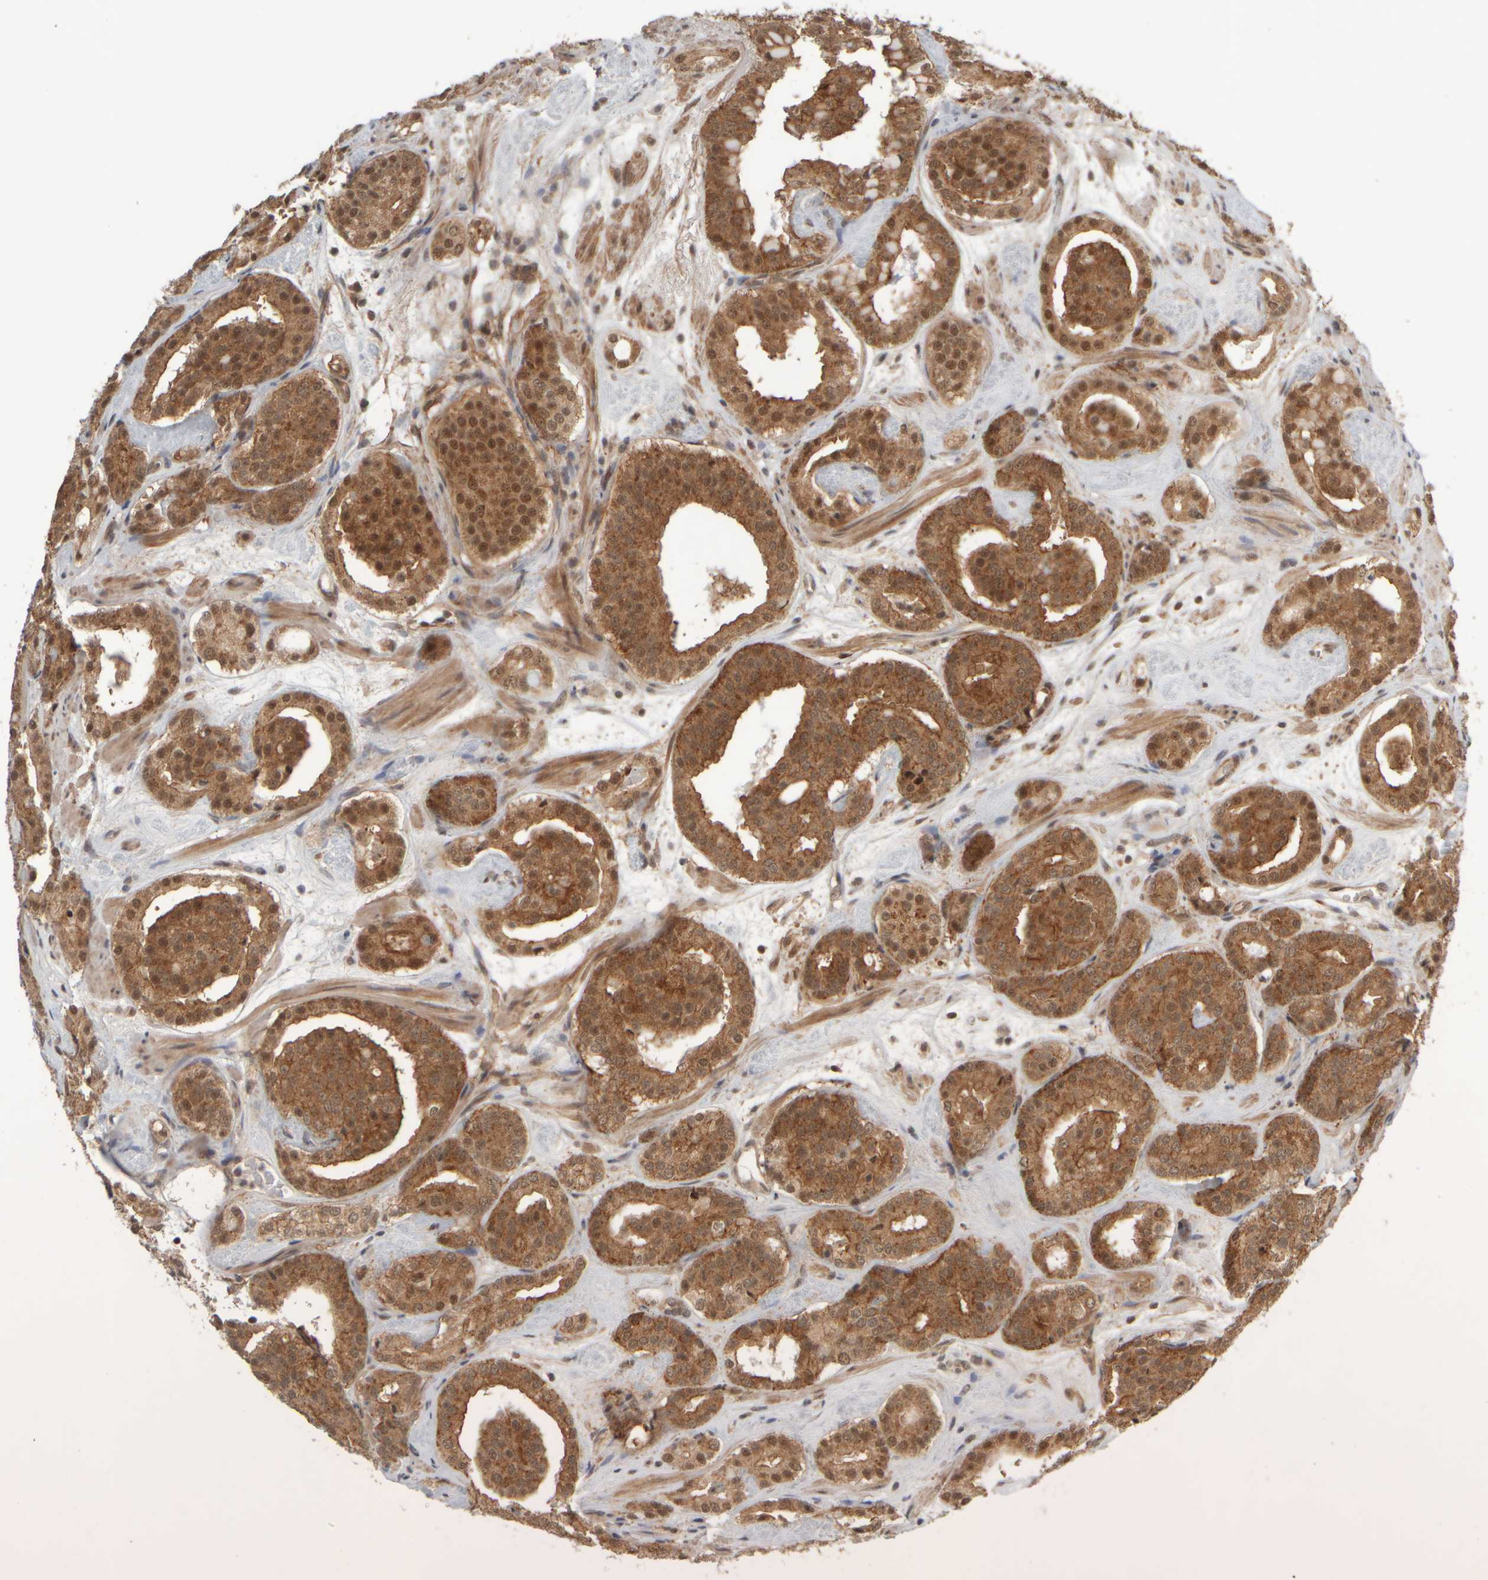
{"staining": {"intensity": "moderate", "quantity": ">75%", "location": "cytoplasmic/membranous,nuclear"}, "tissue": "prostate cancer", "cell_type": "Tumor cells", "image_type": "cancer", "snomed": [{"axis": "morphology", "description": "Adenocarcinoma, Low grade"}, {"axis": "topography", "description": "Prostate"}], "caption": "Low-grade adenocarcinoma (prostate) was stained to show a protein in brown. There is medium levels of moderate cytoplasmic/membranous and nuclear expression in about >75% of tumor cells.", "gene": "SYNRG", "patient": {"sex": "male", "age": 69}}